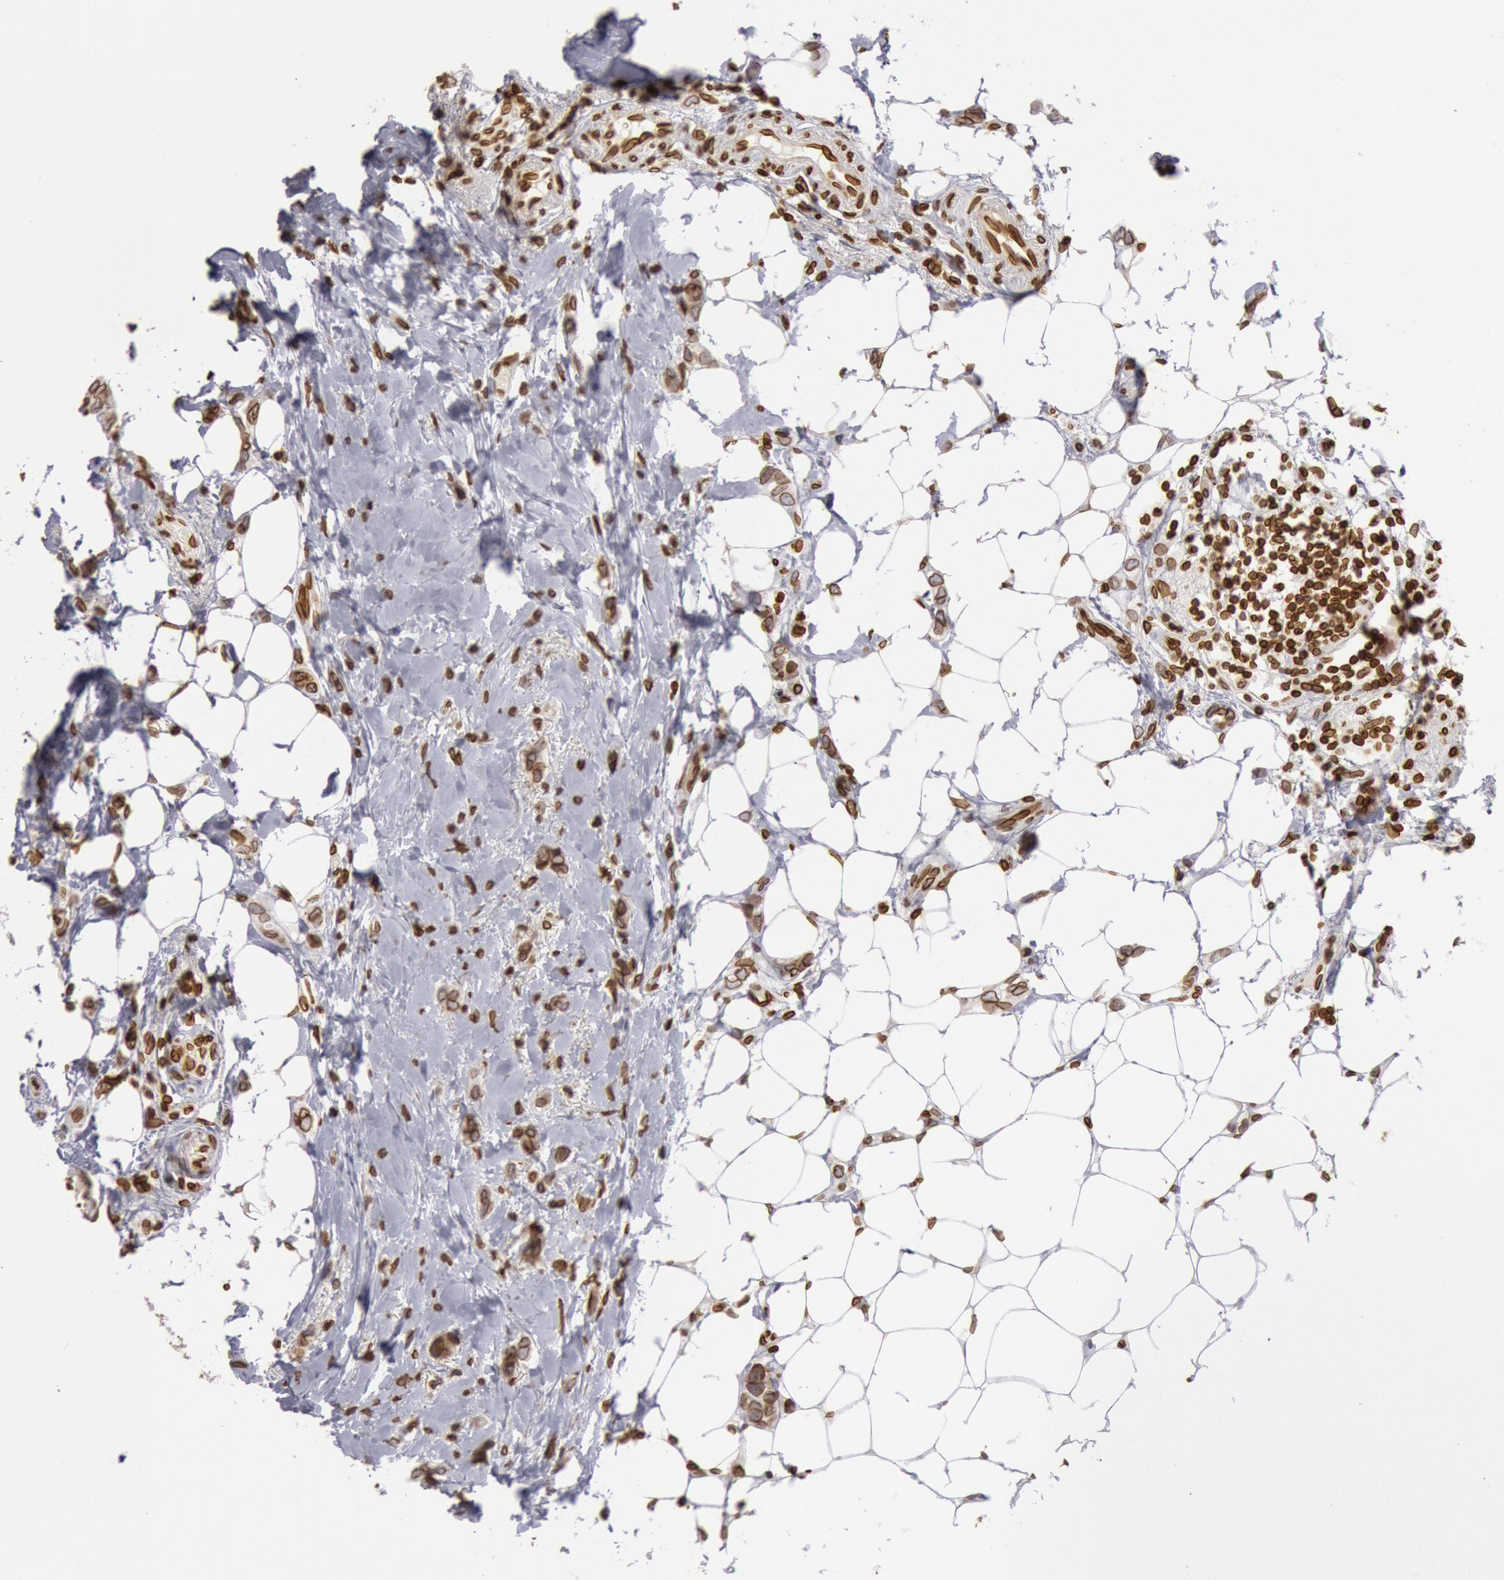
{"staining": {"intensity": "strong", "quantity": ">75%", "location": "nuclear"}, "tissue": "breast cancer", "cell_type": "Tumor cells", "image_type": "cancer", "snomed": [{"axis": "morphology", "description": "Duct carcinoma"}, {"axis": "topography", "description": "Breast"}], "caption": "Human breast cancer (infiltrating ductal carcinoma) stained for a protein (brown) displays strong nuclear positive staining in about >75% of tumor cells.", "gene": "SUN2", "patient": {"sex": "female", "age": 72}}